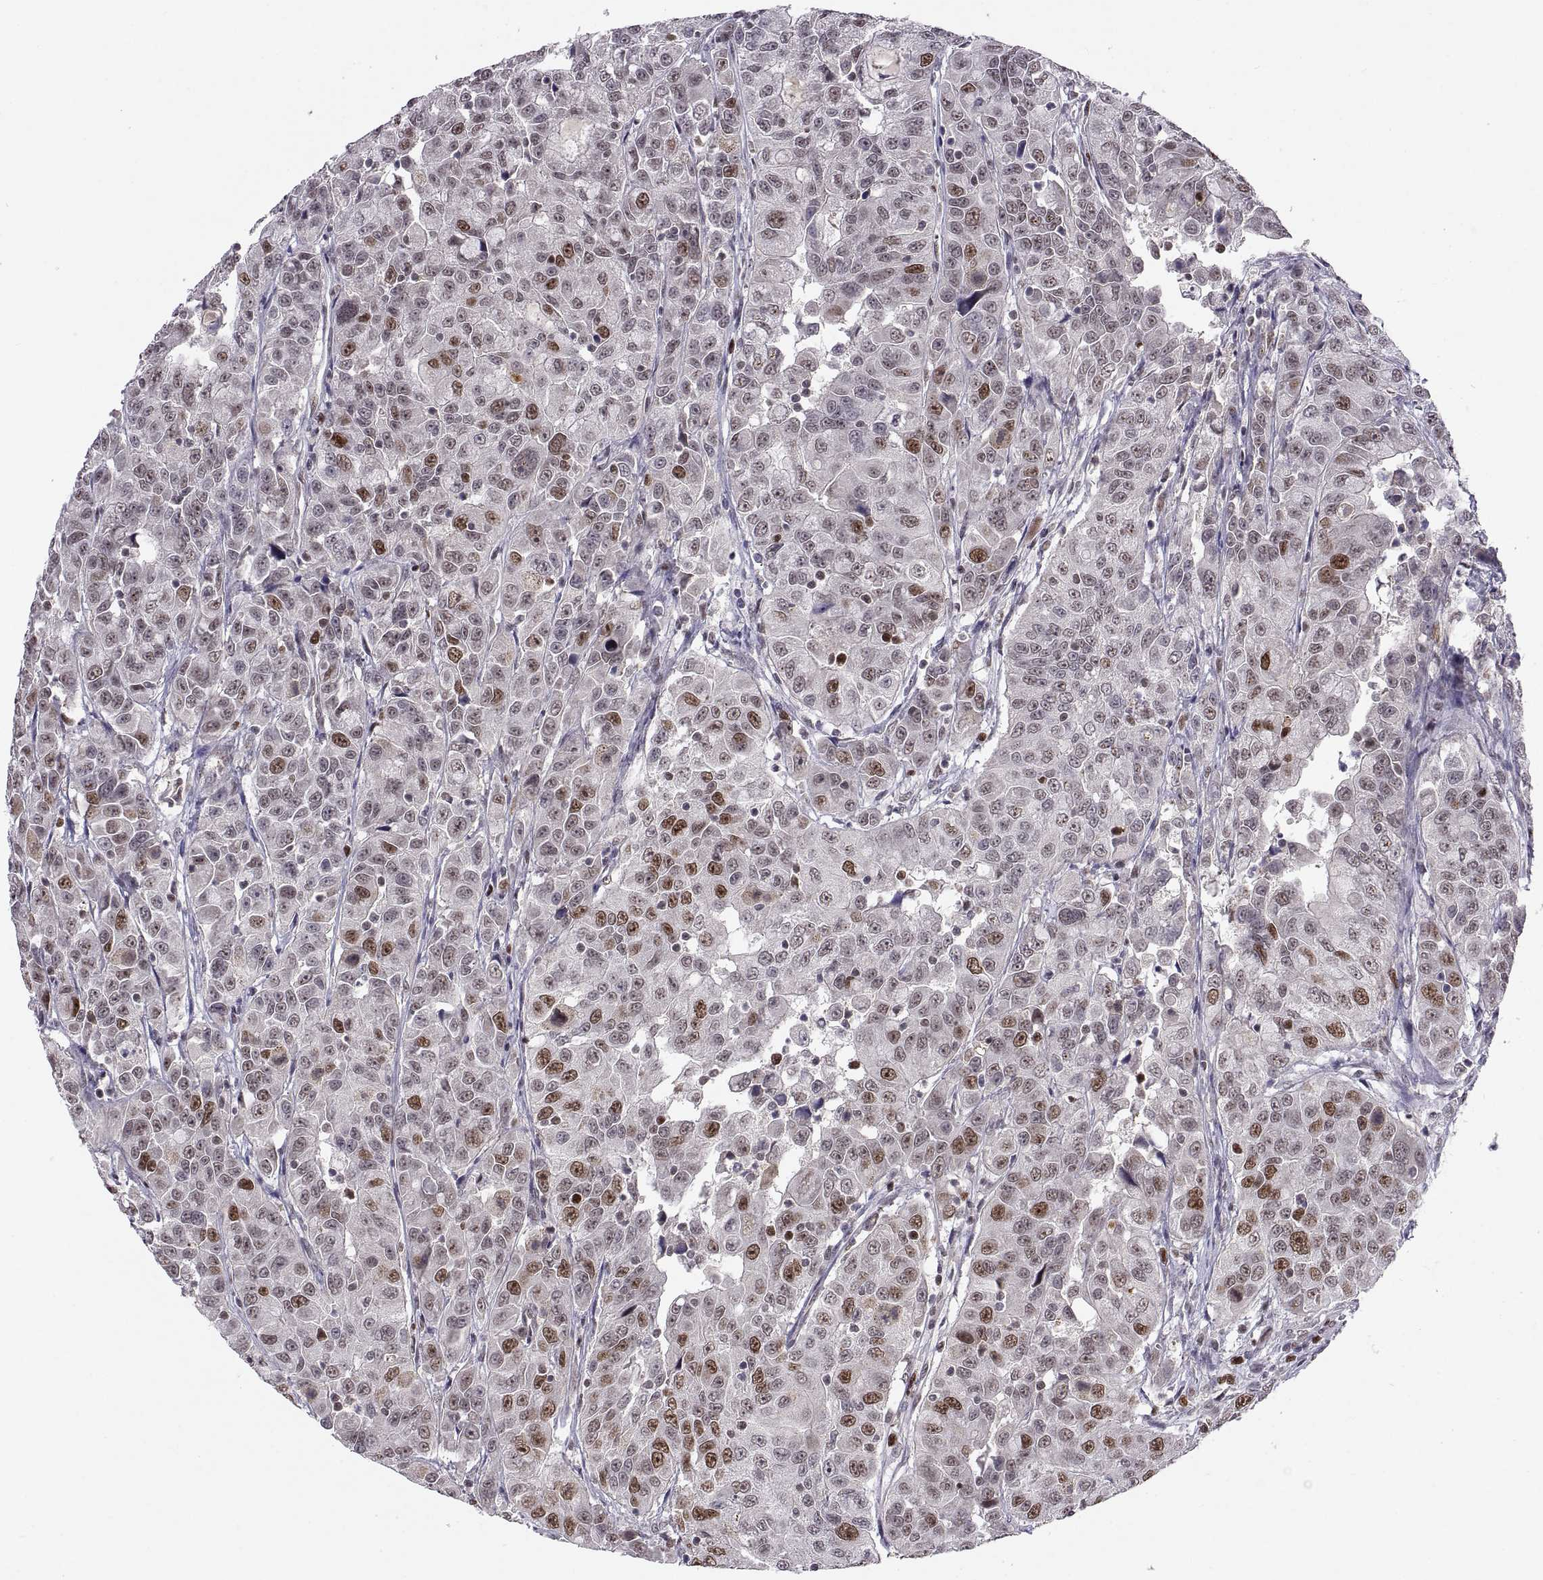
{"staining": {"intensity": "moderate", "quantity": "<25%", "location": "nuclear"}, "tissue": "urothelial cancer", "cell_type": "Tumor cells", "image_type": "cancer", "snomed": [{"axis": "morphology", "description": "Urothelial carcinoma, NOS"}, {"axis": "morphology", "description": "Urothelial carcinoma, High grade"}, {"axis": "topography", "description": "Urinary bladder"}], "caption": "Brown immunohistochemical staining in human high-grade urothelial carcinoma displays moderate nuclear expression in about <25% of tumor cells. (brown staining indicates protein expression, while blue staining denotes nuclei).", "gene": "CHFR", "patient": {"sex": "female", "age": 73}}